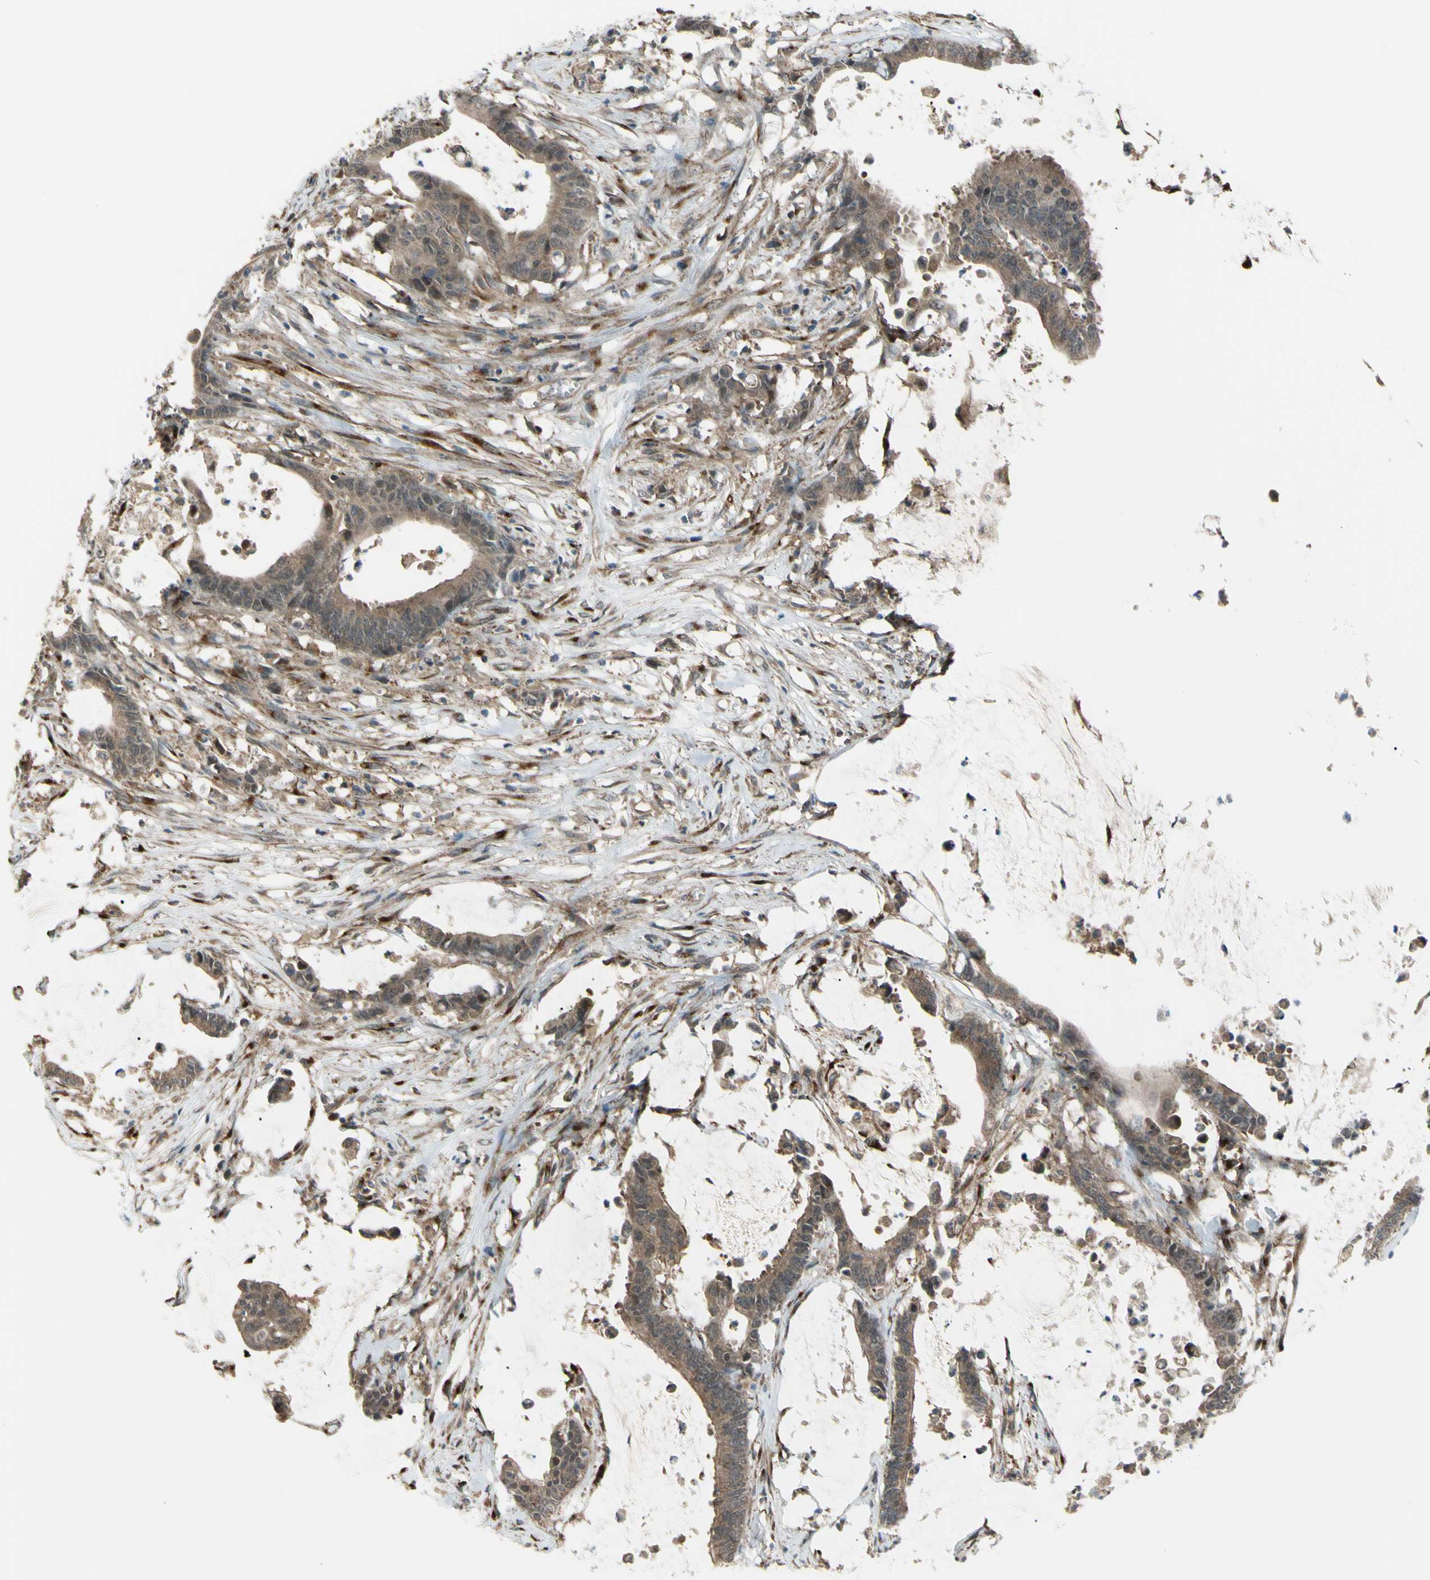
{"staining": {"intensity": "weak", "quantity": ">75%", "location": "cytoplasmic/membranous,nuclear"}, "tissue": "colorectal cancer", "cell_type": "Tumor cells", "image_type": "cancer", "snomed": [{"axis": "morphology", "description": "Adenocarcinoma, NOS"}, {"axis": "topography", "description": "Rectum"}], "caption": "Colorectal cancer (adenocarcinoma) was stained to show a protein in brown. There is low levels of weak cytoplasmic/membranous and nuclear positivity in approximately >75% of tumor cells.", "gene": "FLII", "patient": {"sex": "female", "age": 66}}